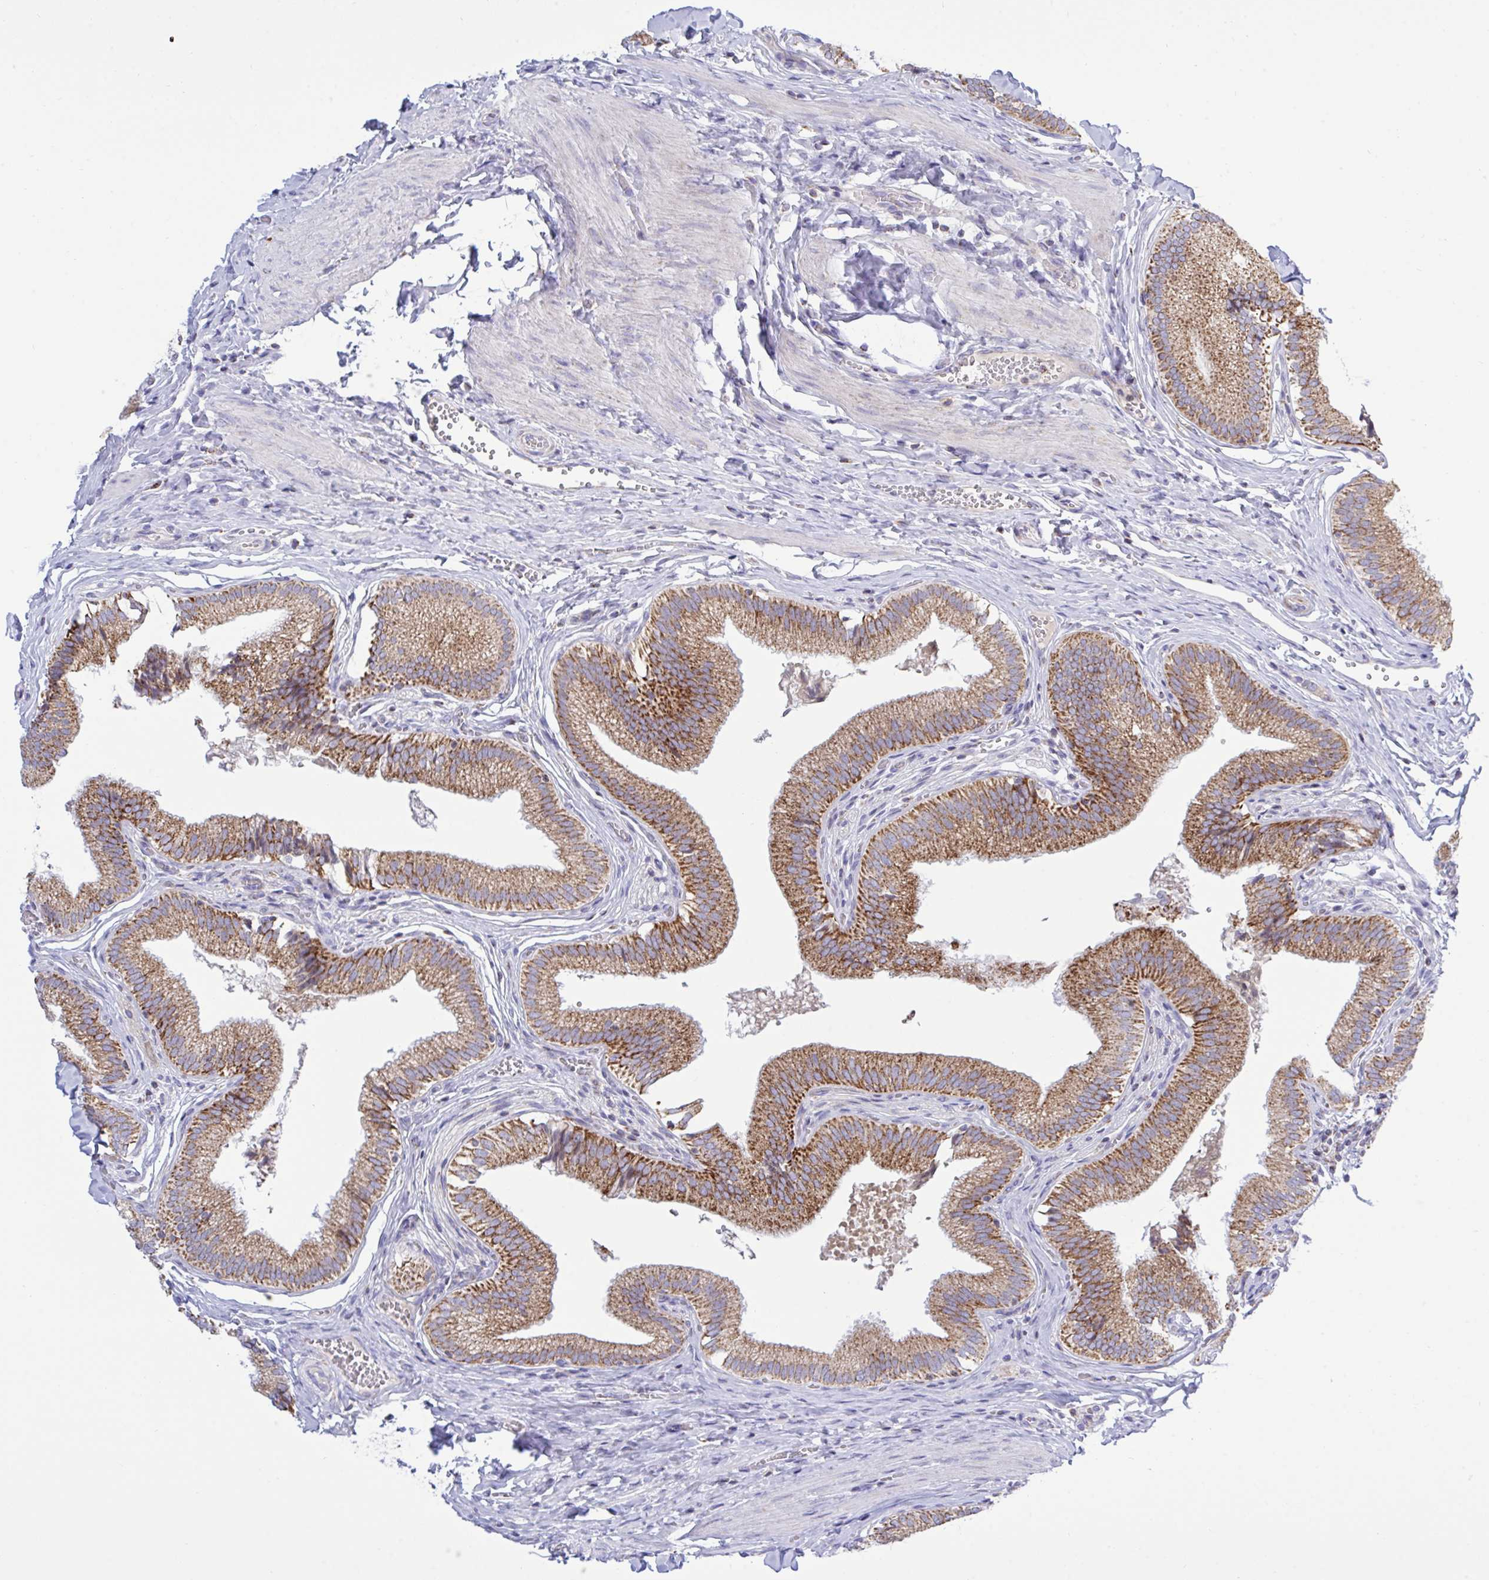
{"staining": {"intensity": "moderate", "quantity": ">75%", "location": "cytoplasmic/membranous"}, "tissue": "gallbladder", "cell_type": "Glandular cells", "image_type": "normal", "snomed": [{"axis": "morphology", "description": "Normal tissue, NOS"}, {"axis": "topography", "description": "Gallbladder"}, {"axis": "topography", "description": "Peripheral nerve tissue"}], "caption": "A medium amount of moderate cytoplasmic/membranous expression is present in about >75% of glandular cells in normal gallbladder.", "gene": "HSPE1", "patient": {"sex": "male", "age": 17}}